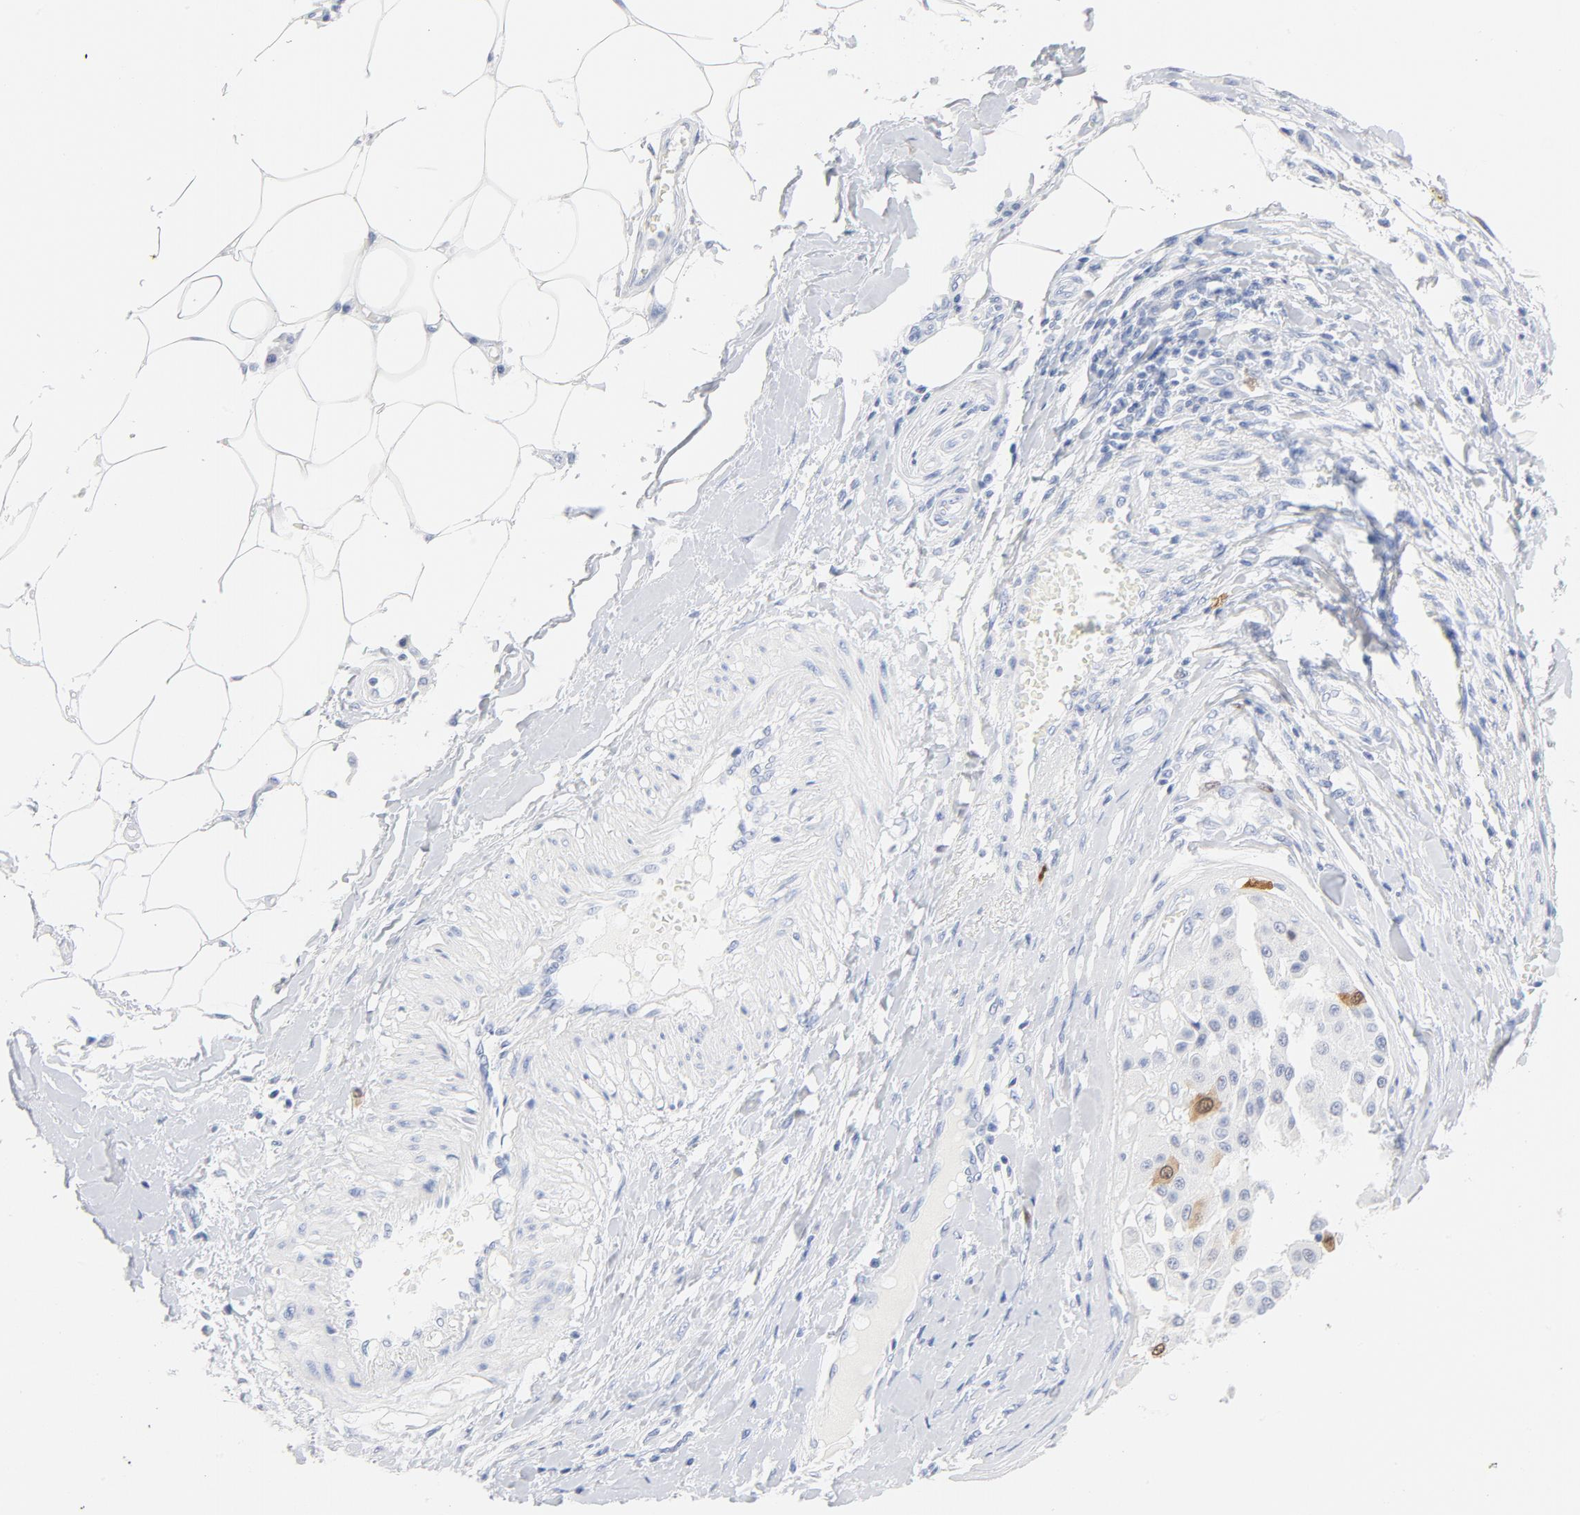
{"staining": {"intensity": "strong", "quantity": "<25%", "location": "nuclear"}, "tissue": "melanoma", "cell_type": "Tumor cells", "image_type": "cancer", "snomed": [{"axis": "morphology", "description": "Malignant melanoma, Metastatic site"}, {"axis": "topography", "description": "Soft tissue"}], "caption": "Strong nuclear protein positivity is appreciated in about <25% of tumor cells in malignant melanoma (metastatic site).", "gene": "CDC20", "patient": {"sex": "male", "age": 41}}